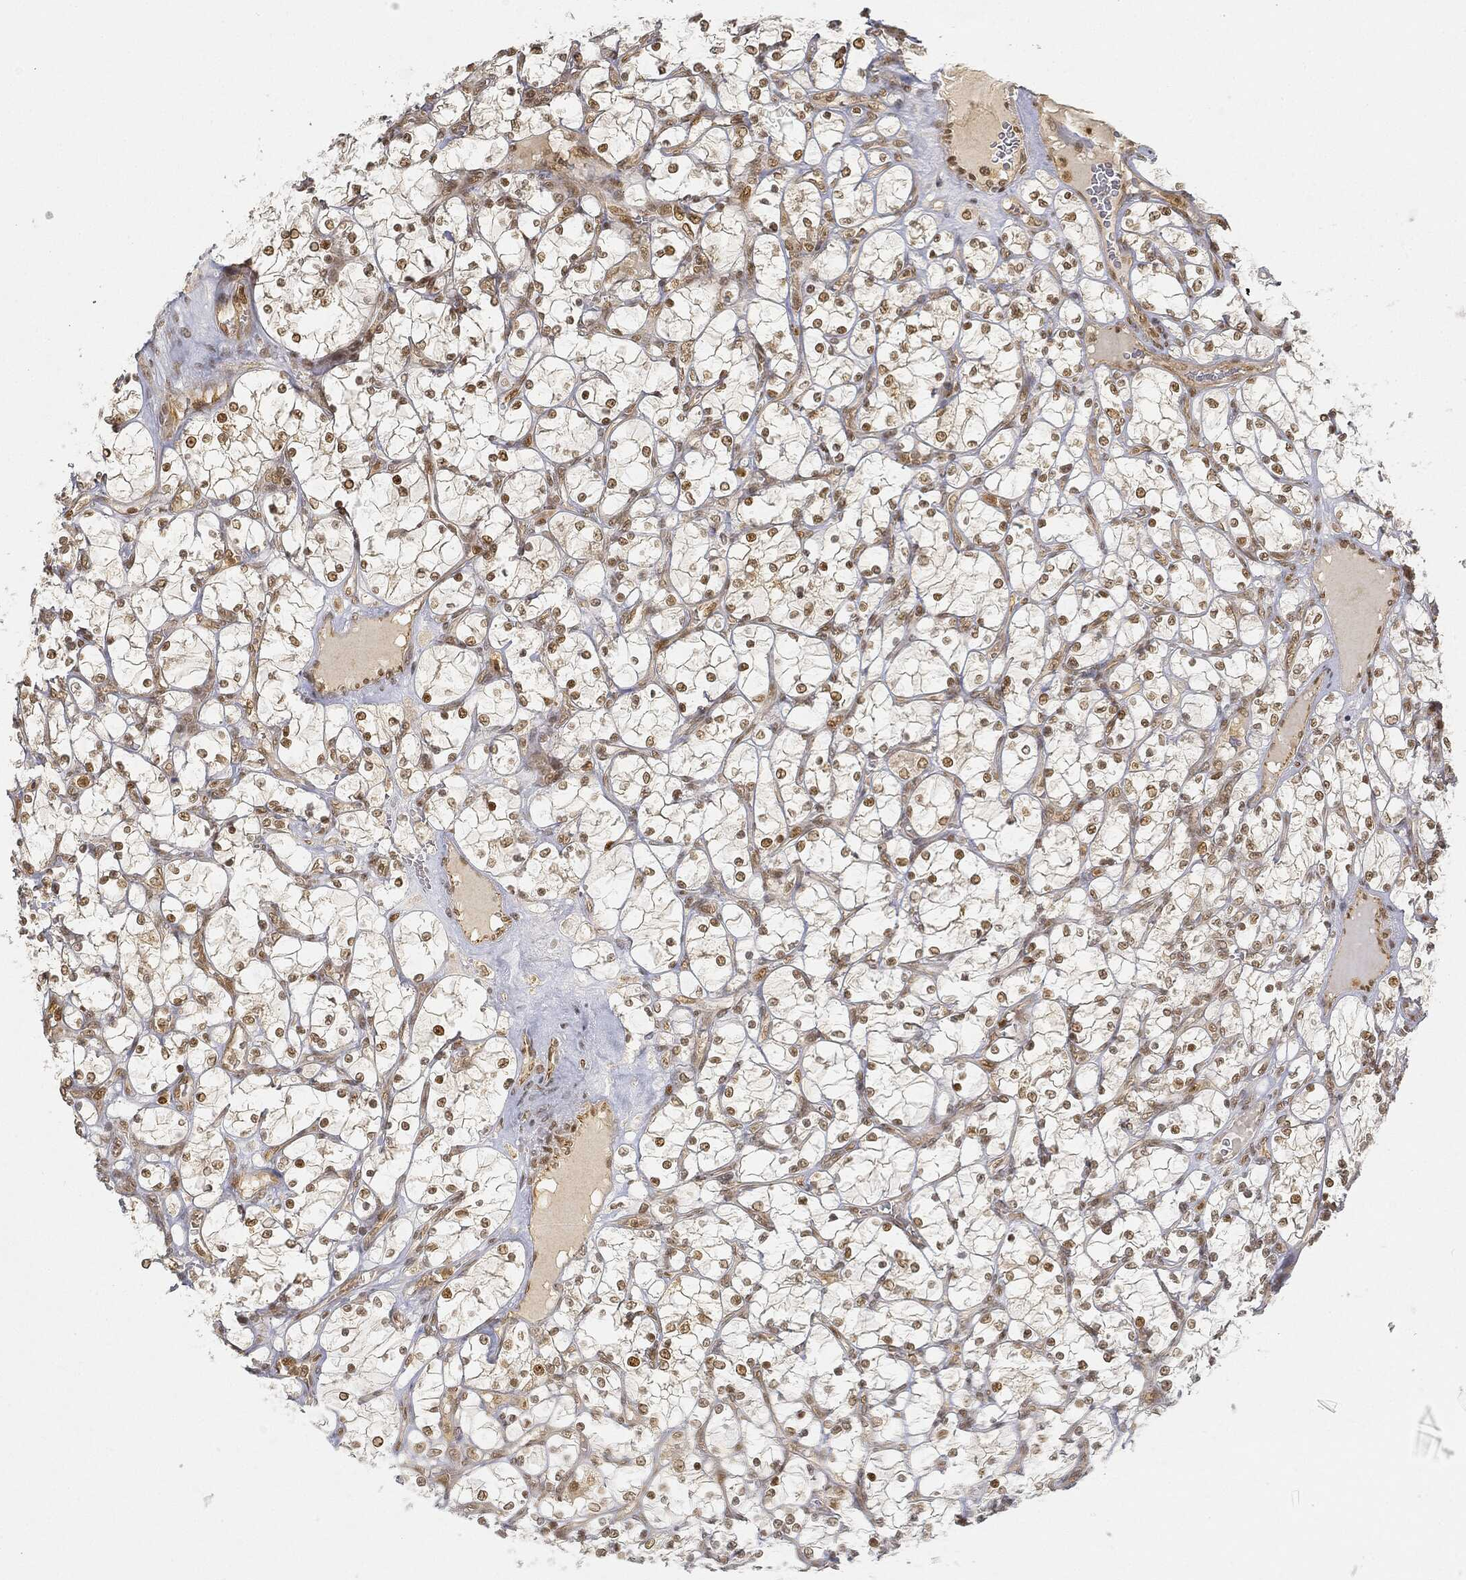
{"staining": {"intensity": "moderate", "quantity": "25%-75%", "location": "nuclear"}, "tissue": "renal cancer", "cell_type": "Tumor cells", "image_type": "cancer", "snomed": [{"axis": "morphology", "description": "Adenocarcinoma, NOS"}, {"axis": "topography", "description": "Kidney"}], "caption": "This image demonstrates immunohistochemistry (IHC) staining of human renal cancer (adenocarcinoma), with medium moderate nuclear positivity in about 25%-75% of tumor cells.", "gene": "CIB1", "patient": {"sex": "female", "age": 69}}